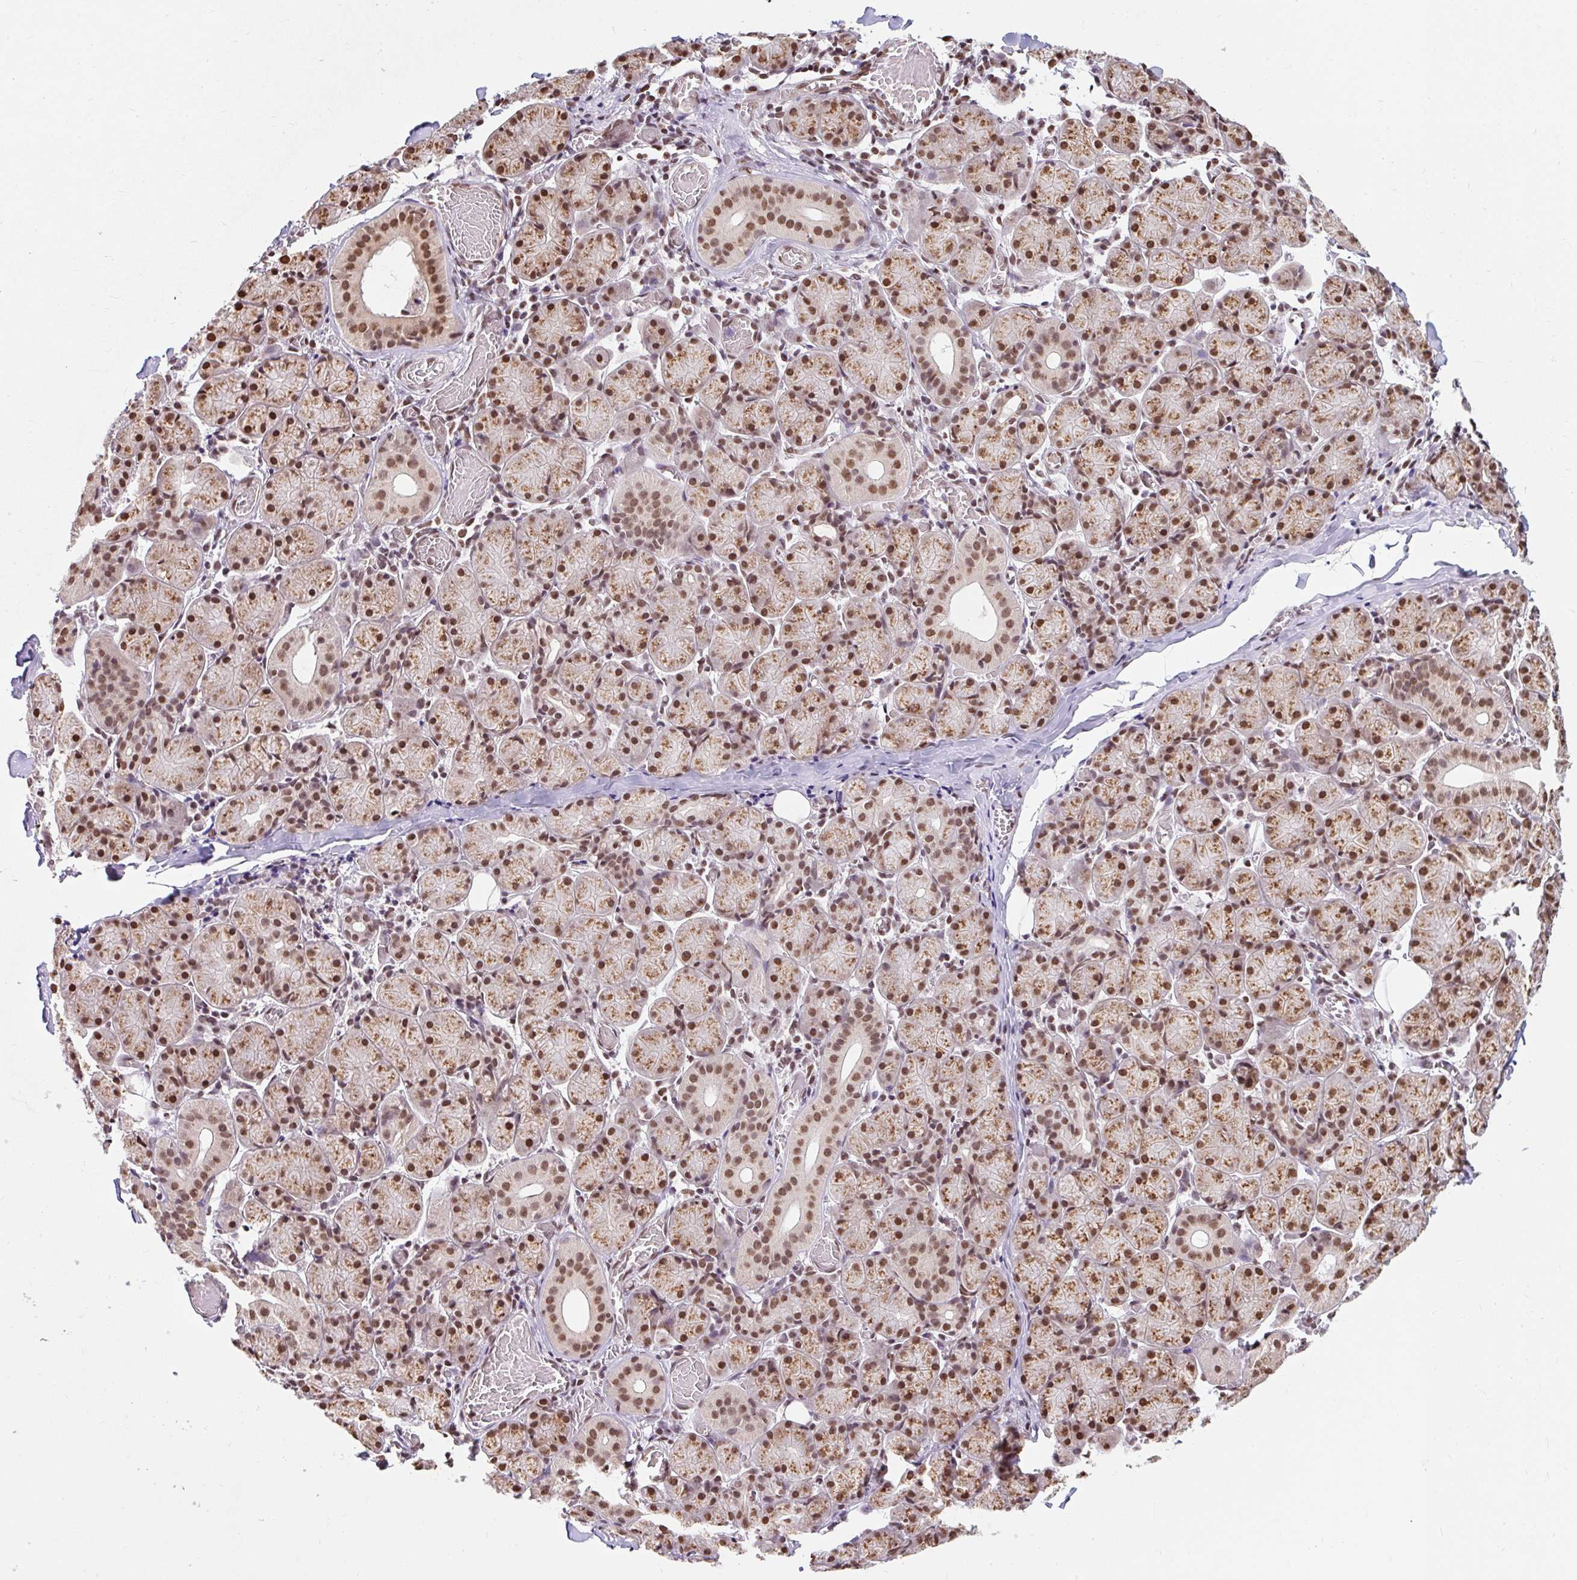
{"staining": {"intensity": "strong", "quantity": ">75%", "location": "cytoplasmic/membranous,nuclear"}, "tissue": "salivary gland", "cell_type": "Glandular cells", "image_type": "normal", "snomed": [{"axis": "morphology", "description": "Normal tissue, NOS"}, {"axis": "topography", "description": "Salivary gland"}], "caption": "Strong cytoplasmic/membranous,nuclear positivity for a protein is appreciated in about >75% of glandular cells of unremarkable salivary gland using immunohistochemistry.", "gene": "BICRA", "patient": {"sex": "female", "age": 24}}